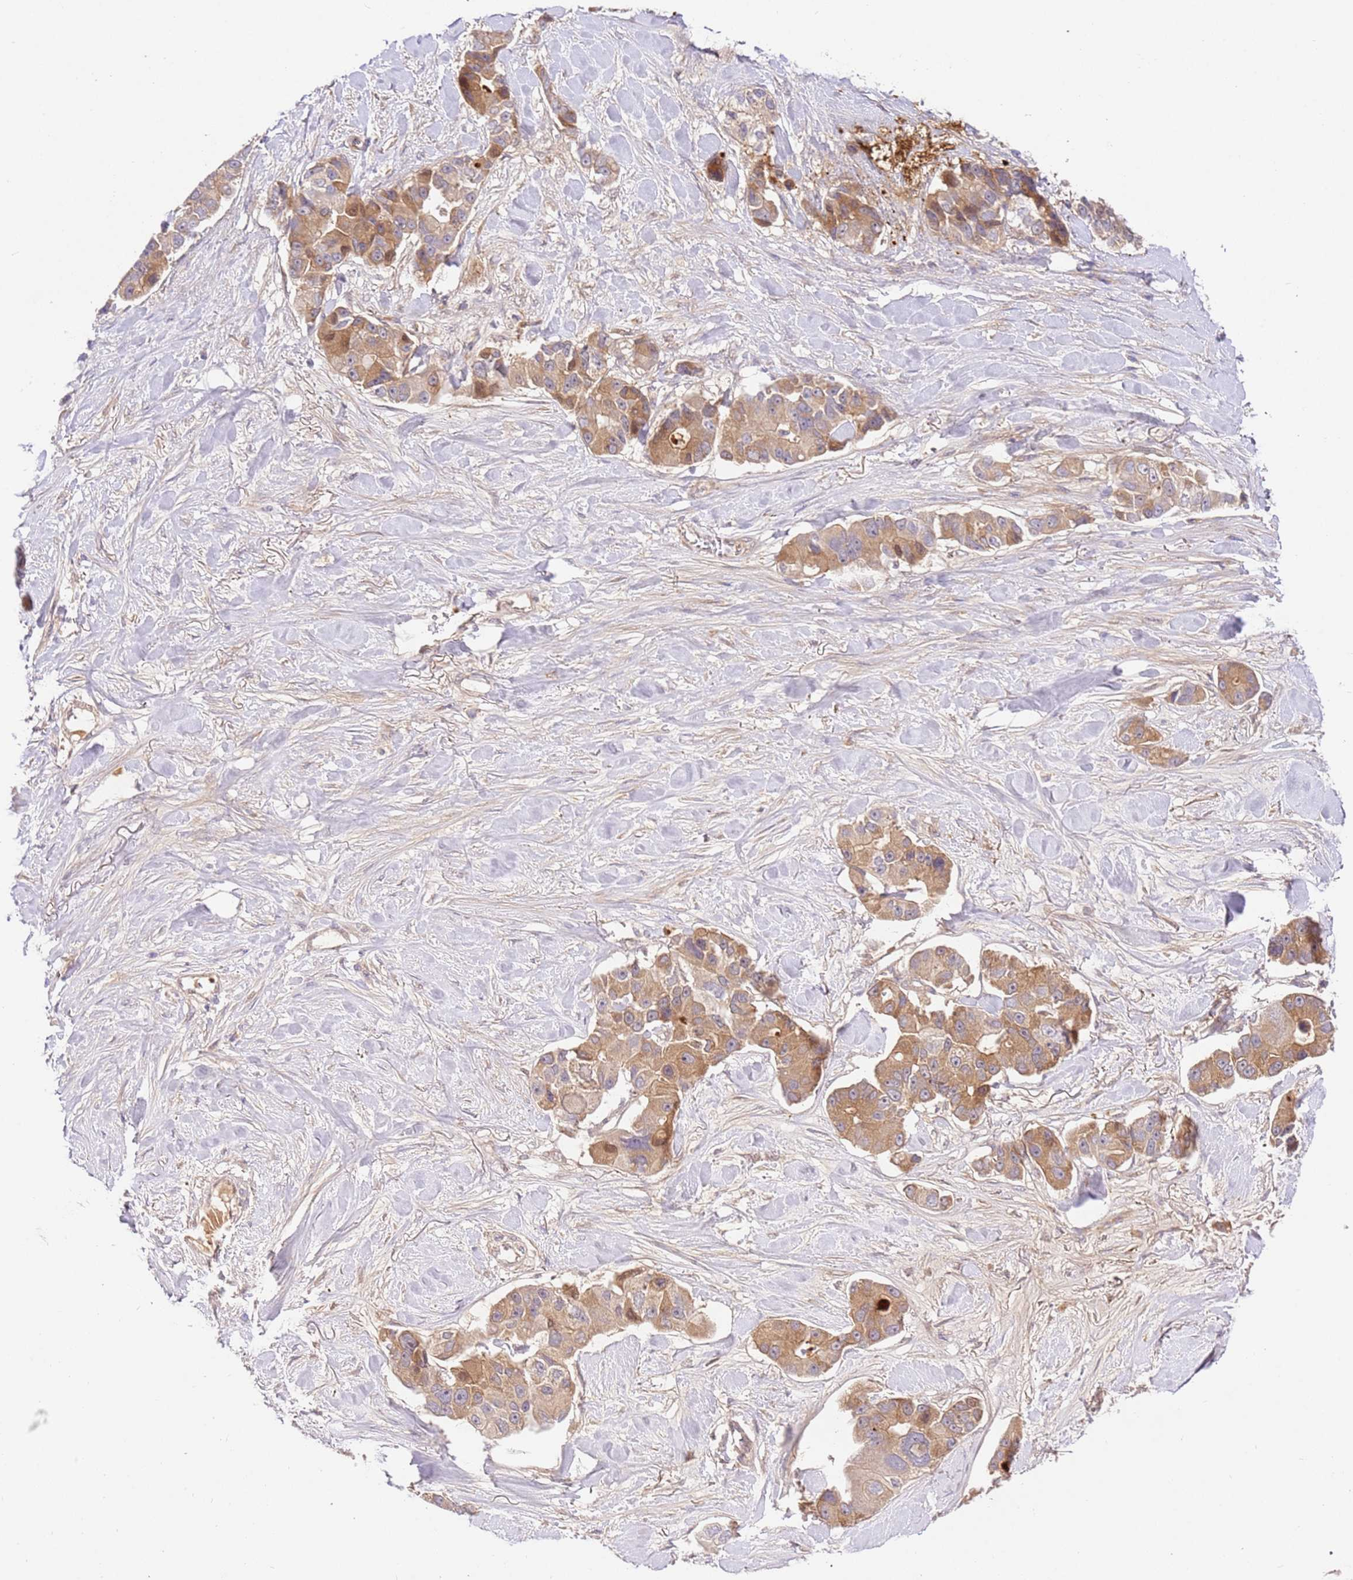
{"staining": {"intensity": "moderate", "quantity": "25%-75%", "location": "cytoplasmic/membranous"}, "tissue": "lung cancer", "cell_type": "Tumor cells", "image_type": "cancer", "snomed": [{"axis": "morphology", "description": "Adenocarcinoma, NOS"}, {"axis": "topography", "description": "Lung"}], "caption": "Immunohistochemical staining of human lung adenocarcinoma shows medium levels of moderate cytoplasmic/membranous positivity in about 25%-75% of tumor cells. (IHC, brightfield microscopy, high magnification).", "gene": "C8G", "patient": {"sex": "female", "age": 54}}